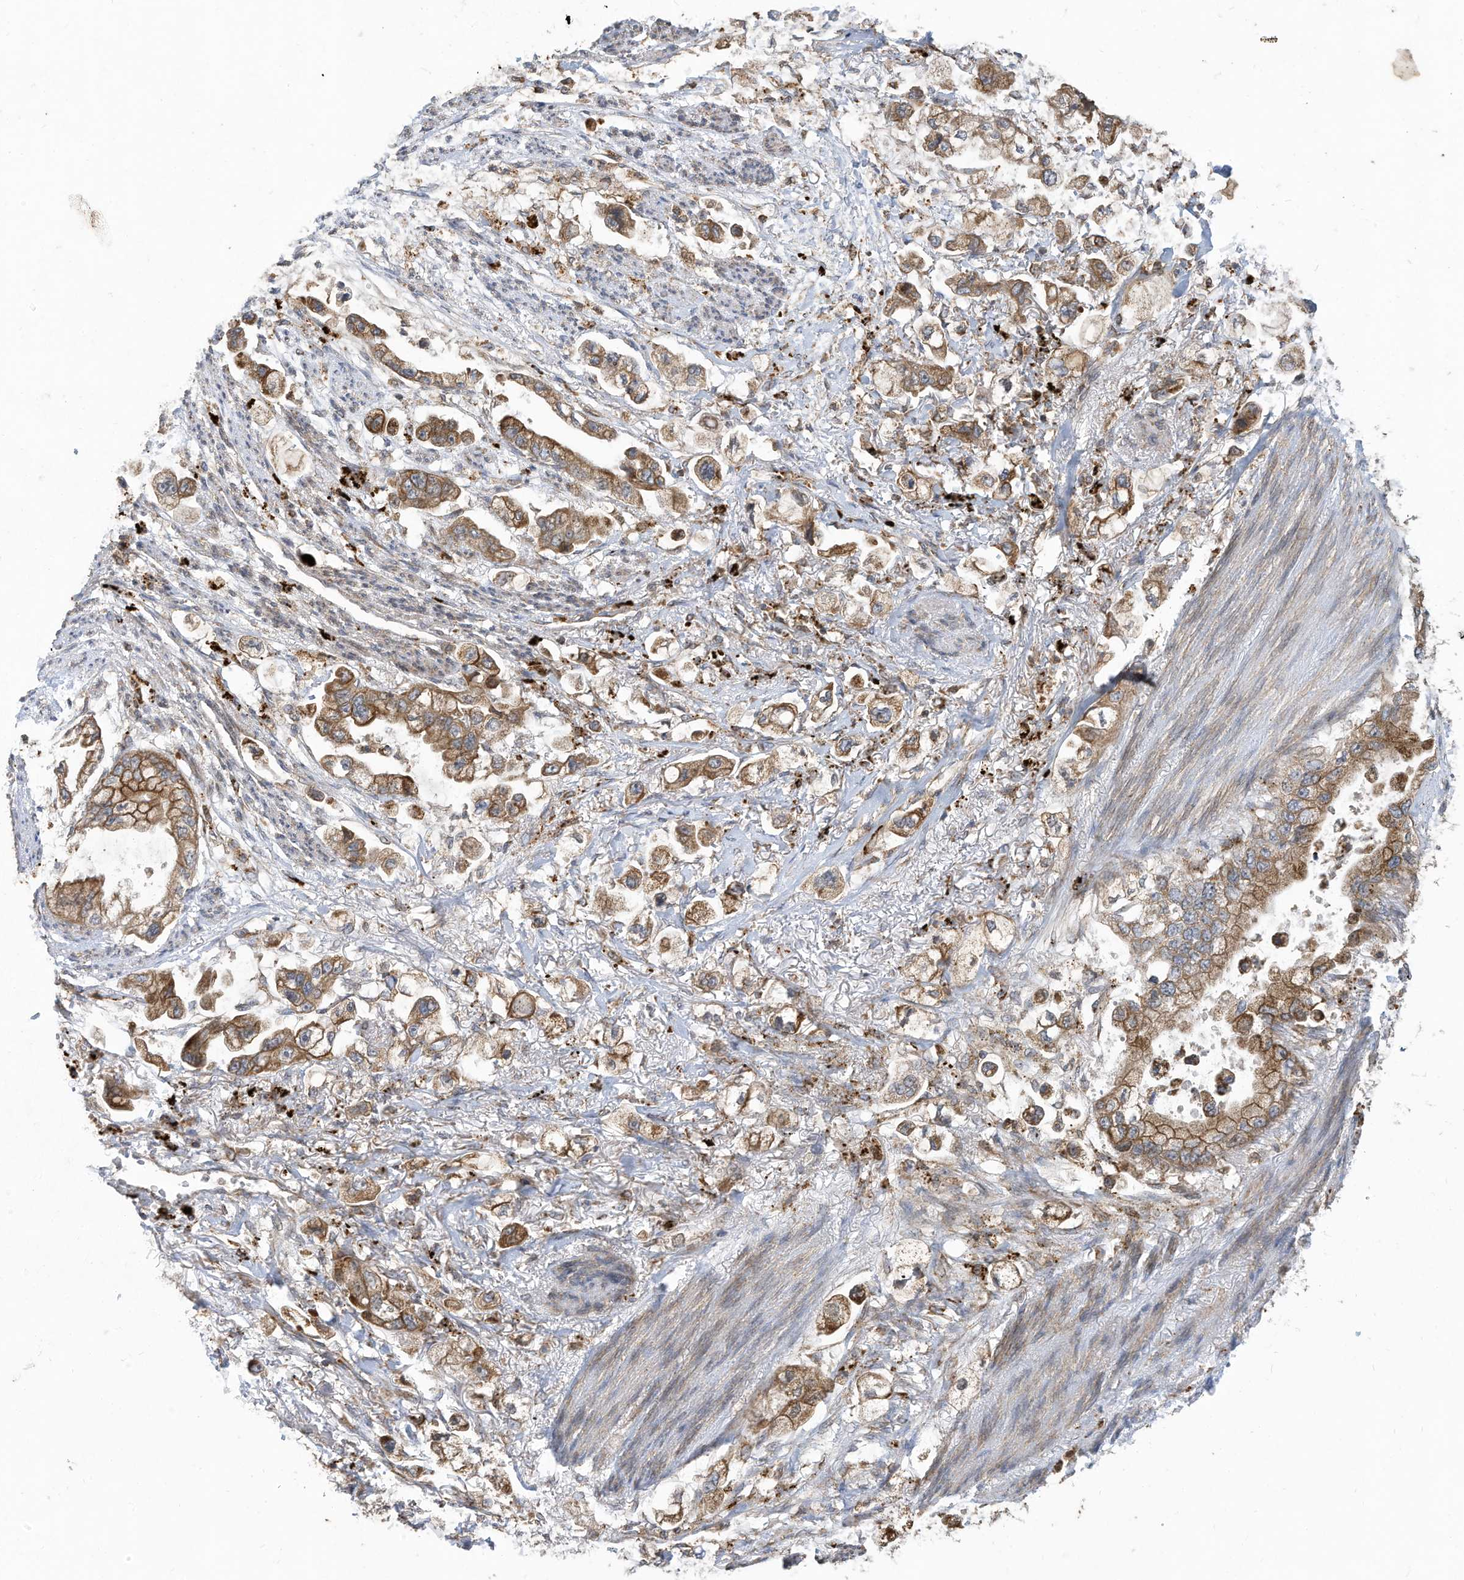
{"staining": {"intensity": "moderate", "quantity": ">75%", "location": "cytoplasmic/membranous"}, "tissue": "stomach cancer", "cell_type": "Tumor cells", "image_type": "cancer", "snomed": [{"axis": "morphology", "description": "Adenocarcinoma, NOS"}, {"axis": "topography", "description": "Stomach"}], "caption": "Moderate cytoplasmic/membranous positivity is present in about >75% of tumor cells in stomach cancer (adenocarcinoma).", "gene": "C2orf74", "patient": {"sex": "male", "age": 62}}